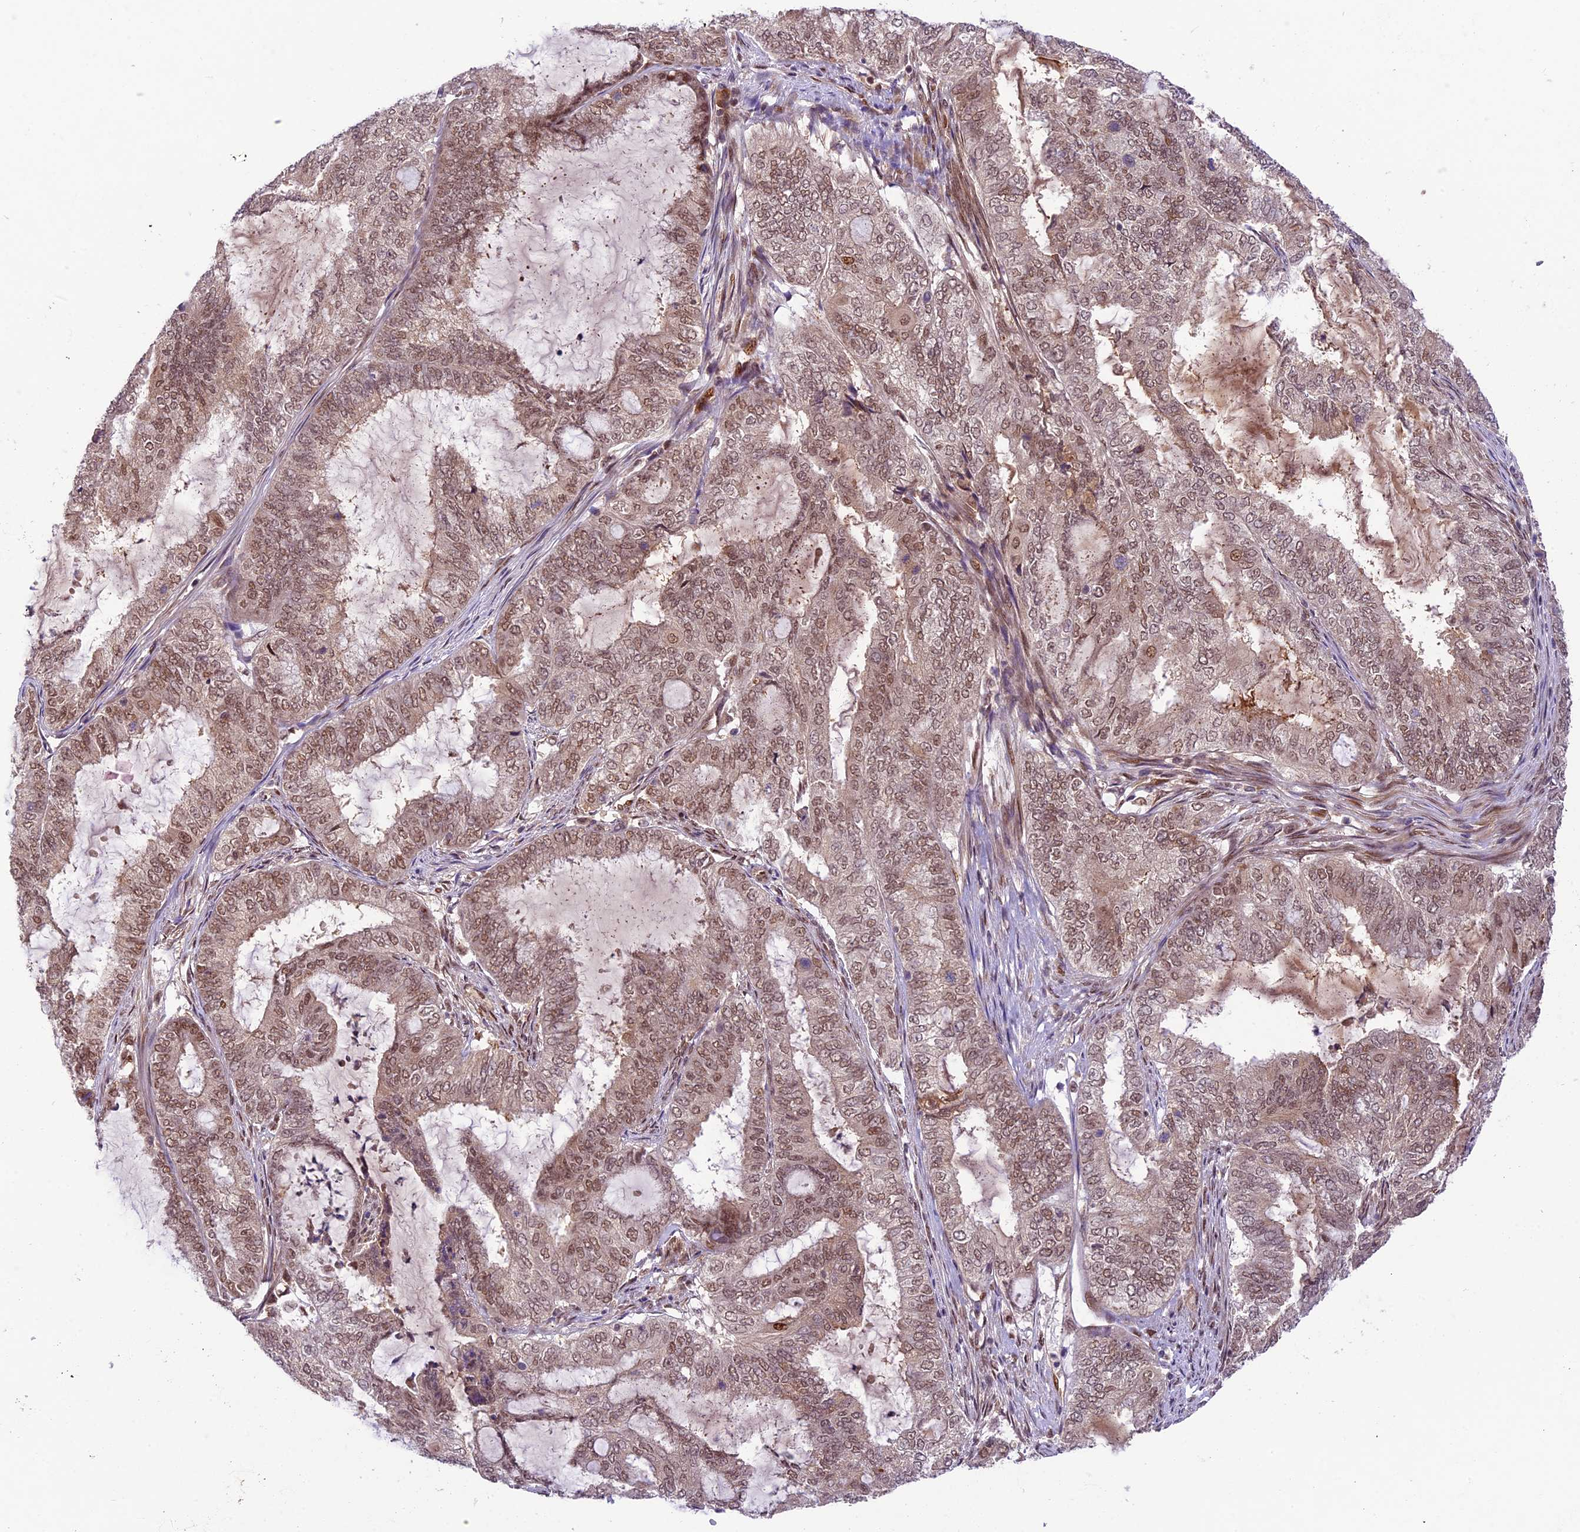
{"staining": {"intensity": "moderate", "quantity": ">75%", "location": "nuclear"}, "tissue": "endometrial cancer", "cell_type": "Tumor cells", "image_type": "cancer", "snomed": [{"axis": "morphology", "description": "Adenocarcinoma, NOS"}, {"axis": "topography", "description": "Endometrium"}], "caption": "This is a micrograph of immunohistochemistry staining of endometrial cancer (adenocarcinoma), which shows moderate expression in the nuclear of tumor cells.", "gene": "NEK8", "patient": {"sex": "female", "age": 51}}